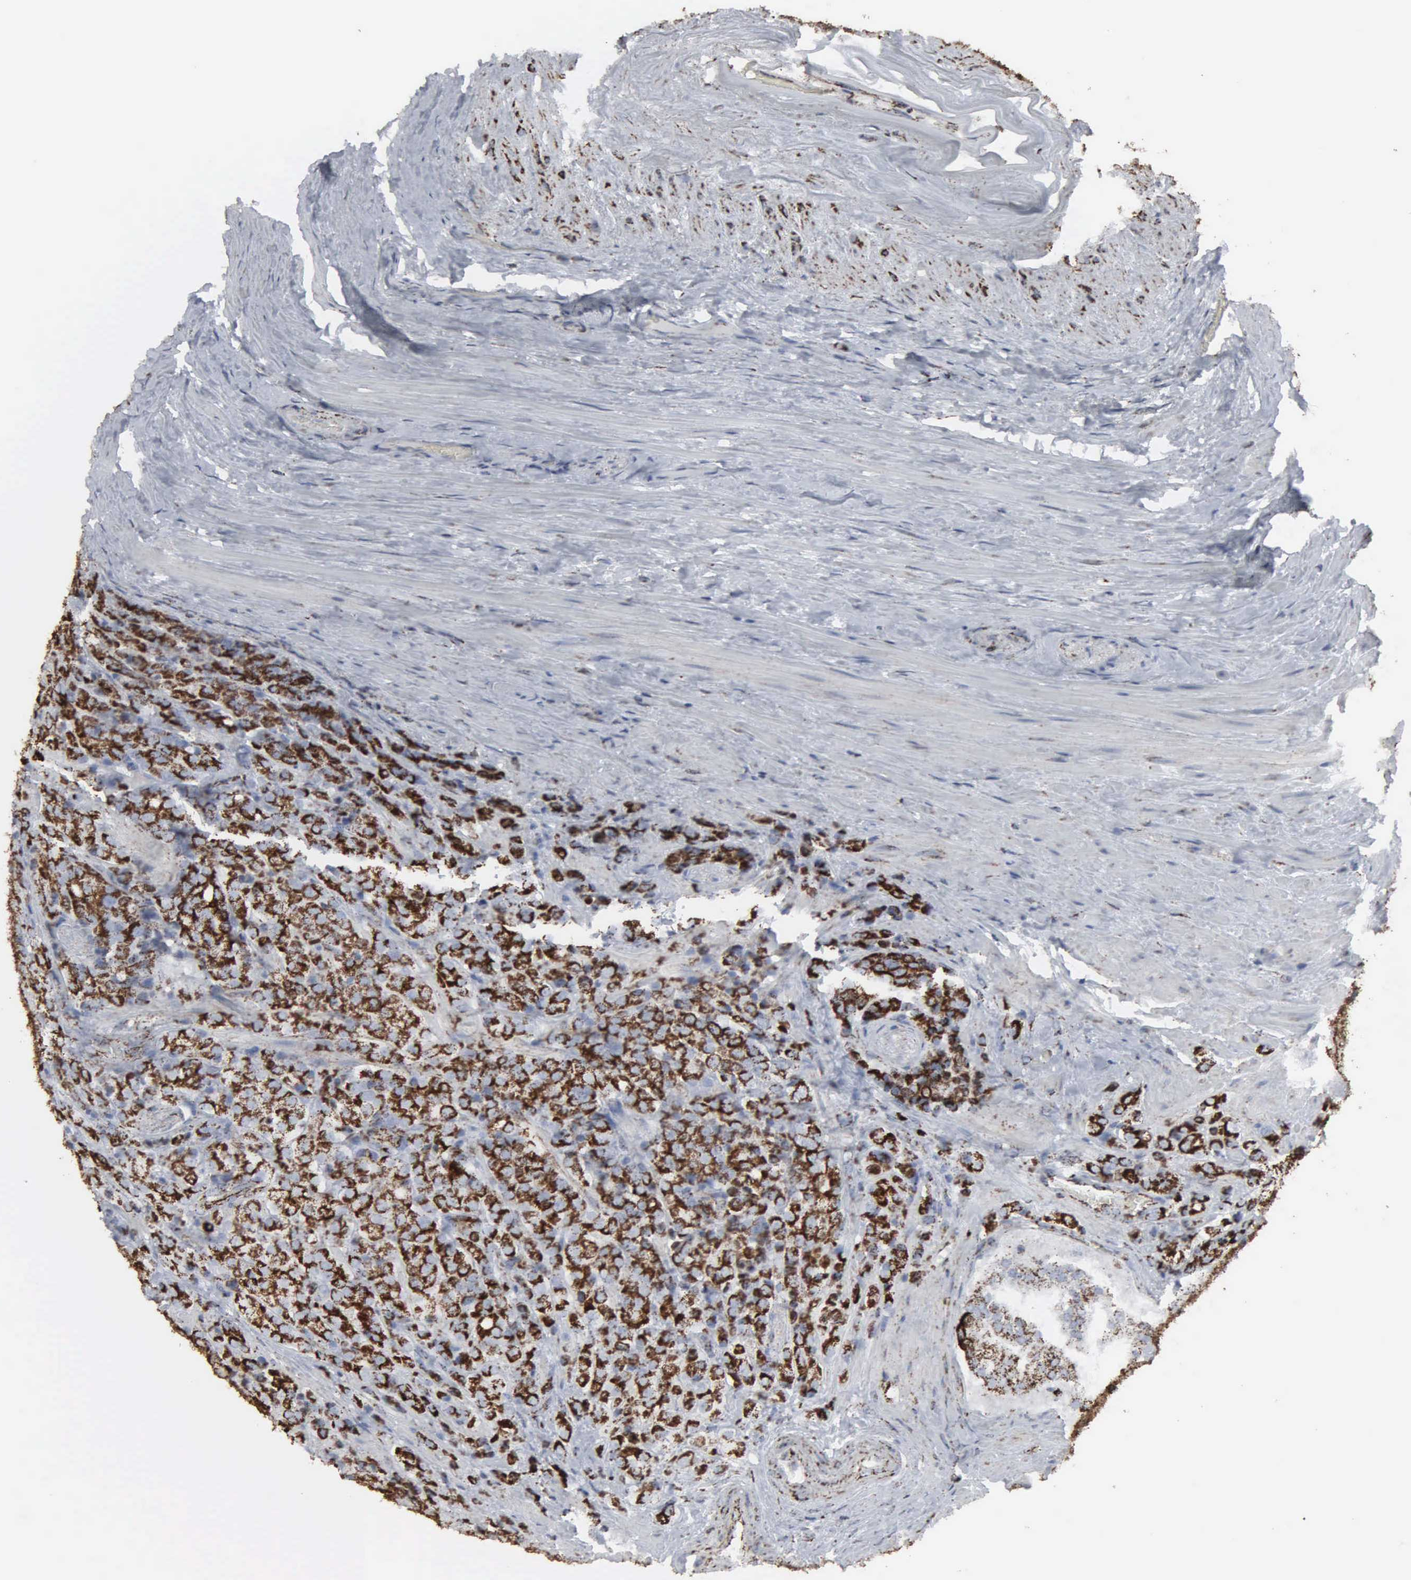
{"staining": {"intensity": "strong", "quantity": ">75%", "location": "cytoplasmic/membranous"}, "tissue": "prostate cancer", "cell_type": "Tumor cells", "image_type": "cancer", "snomed": [{"axis": "morphology", "description": "Adenocarcinoma, Medium grade"}, {"axis": "topography", "description": "Prostate"}], "caption": "Prostate cancer stained with a brown dye demonstrates strong cytoplasmic/membranous positive expression in about >75% of tumor cells.", "gene": "HSPA9", "patient": {"sex": "male", "age": 70}}